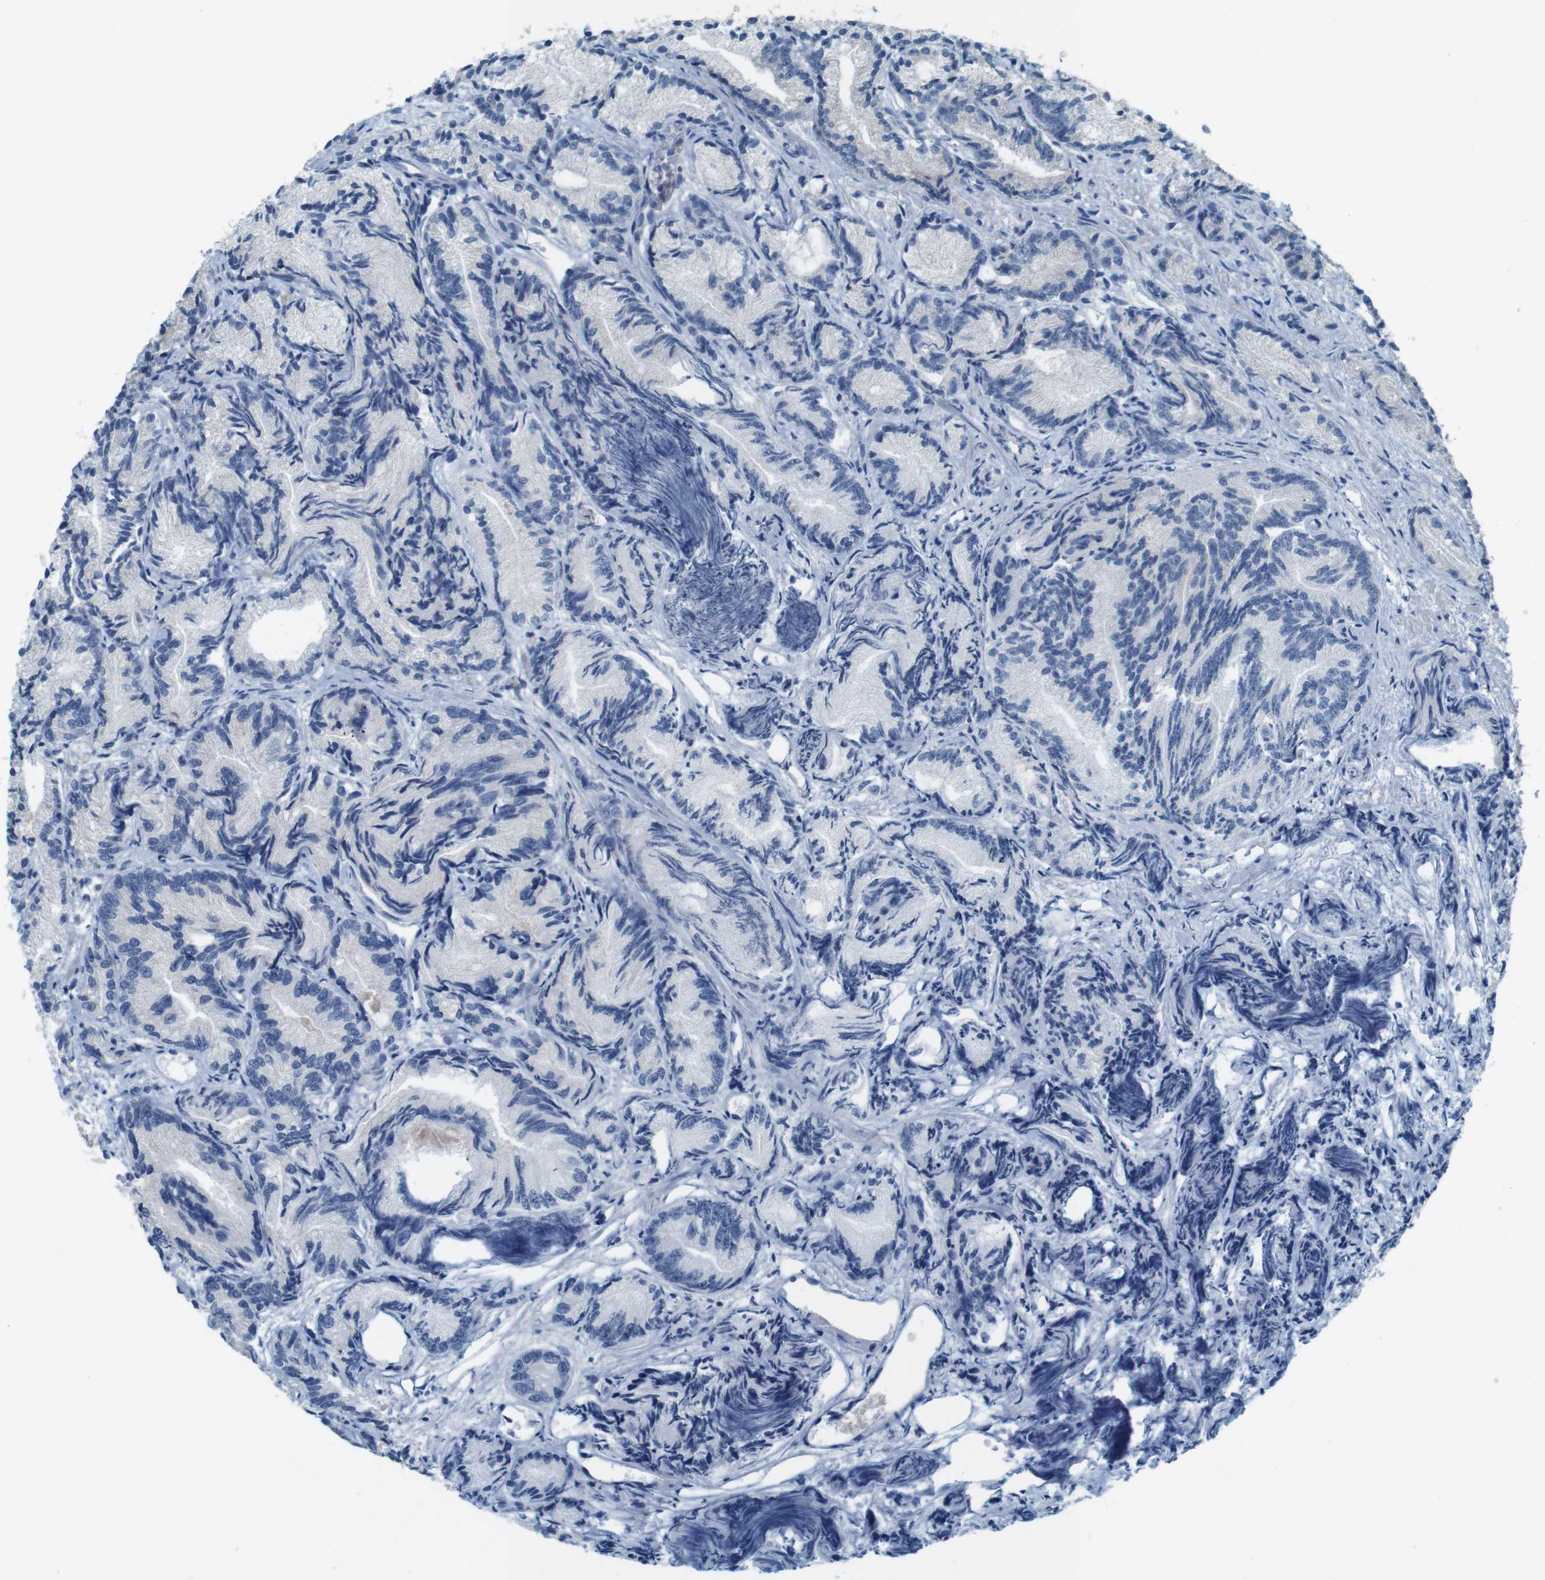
{"staining": {"intensity": "negative", "quantity": "none", "location": "none"}, "tissue": "prostate cancer", "cell_type": "Tumor cells", "image_type": "cancer", "snomed": [{"axis": "morphology", "description": "Adenocarcinoma, Low grade"}, {"axis": "topography", "description": "Prostate"}], "caption": "The histopathology image displays no significant positivity in tumor cells of prostate cancer. (DAB (3,3'-diaminobenzidine) immunohistochemistry with hematoxylin counter stain).", "gene": "MOGAT3", "patient": {"sex": "male", "age": 89}}